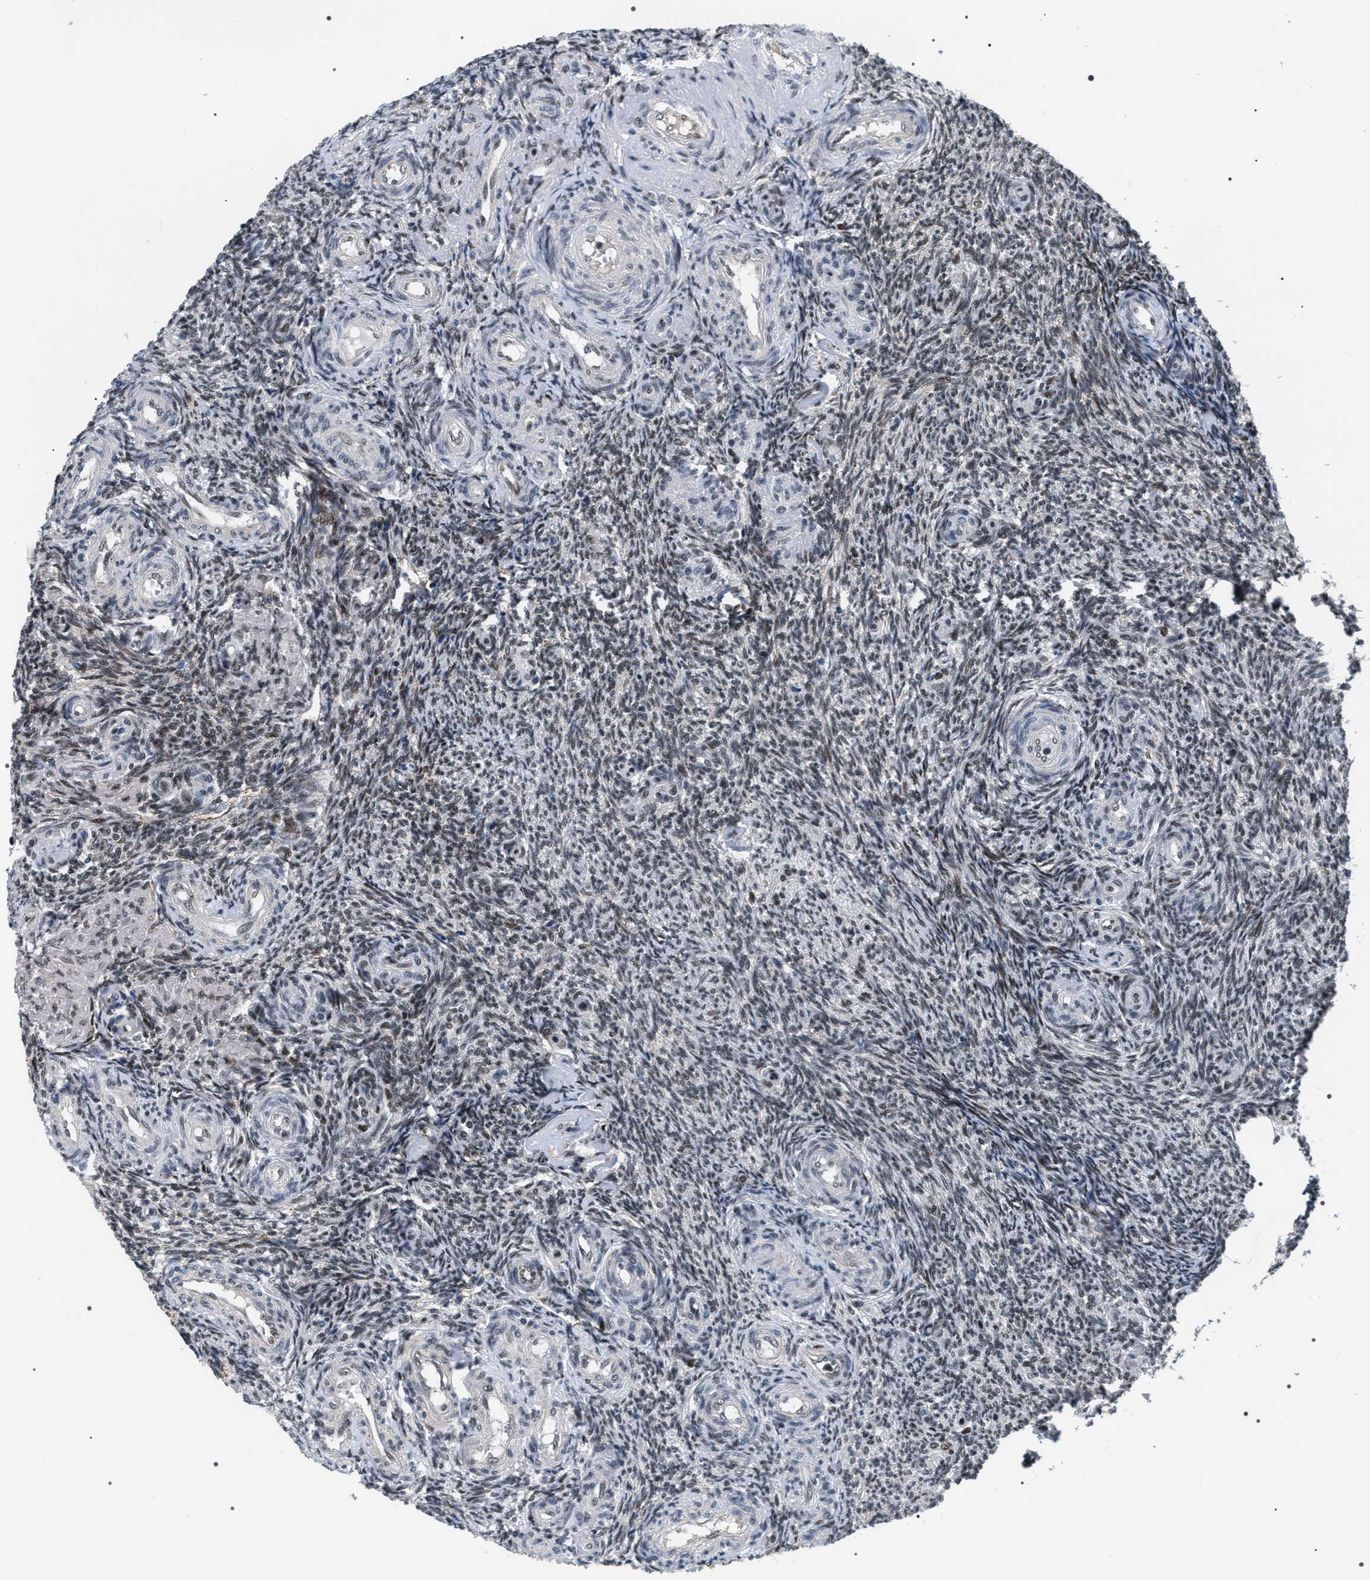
{"staining": {"intensity": "weak", "quantity": "25%-75%", "location": "nuclear"}, "tissue": "ovary", "cell_type": "Ovarian stroma cells", "image_type": "normal", "snomed": [{"axis": "morphology", "description": "Normal tissue, NOS"}, {"axis": "topography", "description": "Ovary"}], "caption": "Benign ovary was stained to show a protein in brown. There is low levels of weak nuclear positivity in about 25%-75% of ovarian stroma cells.", "gene": "C7orf25", "patient": {"sex": "female", "age": 41}}